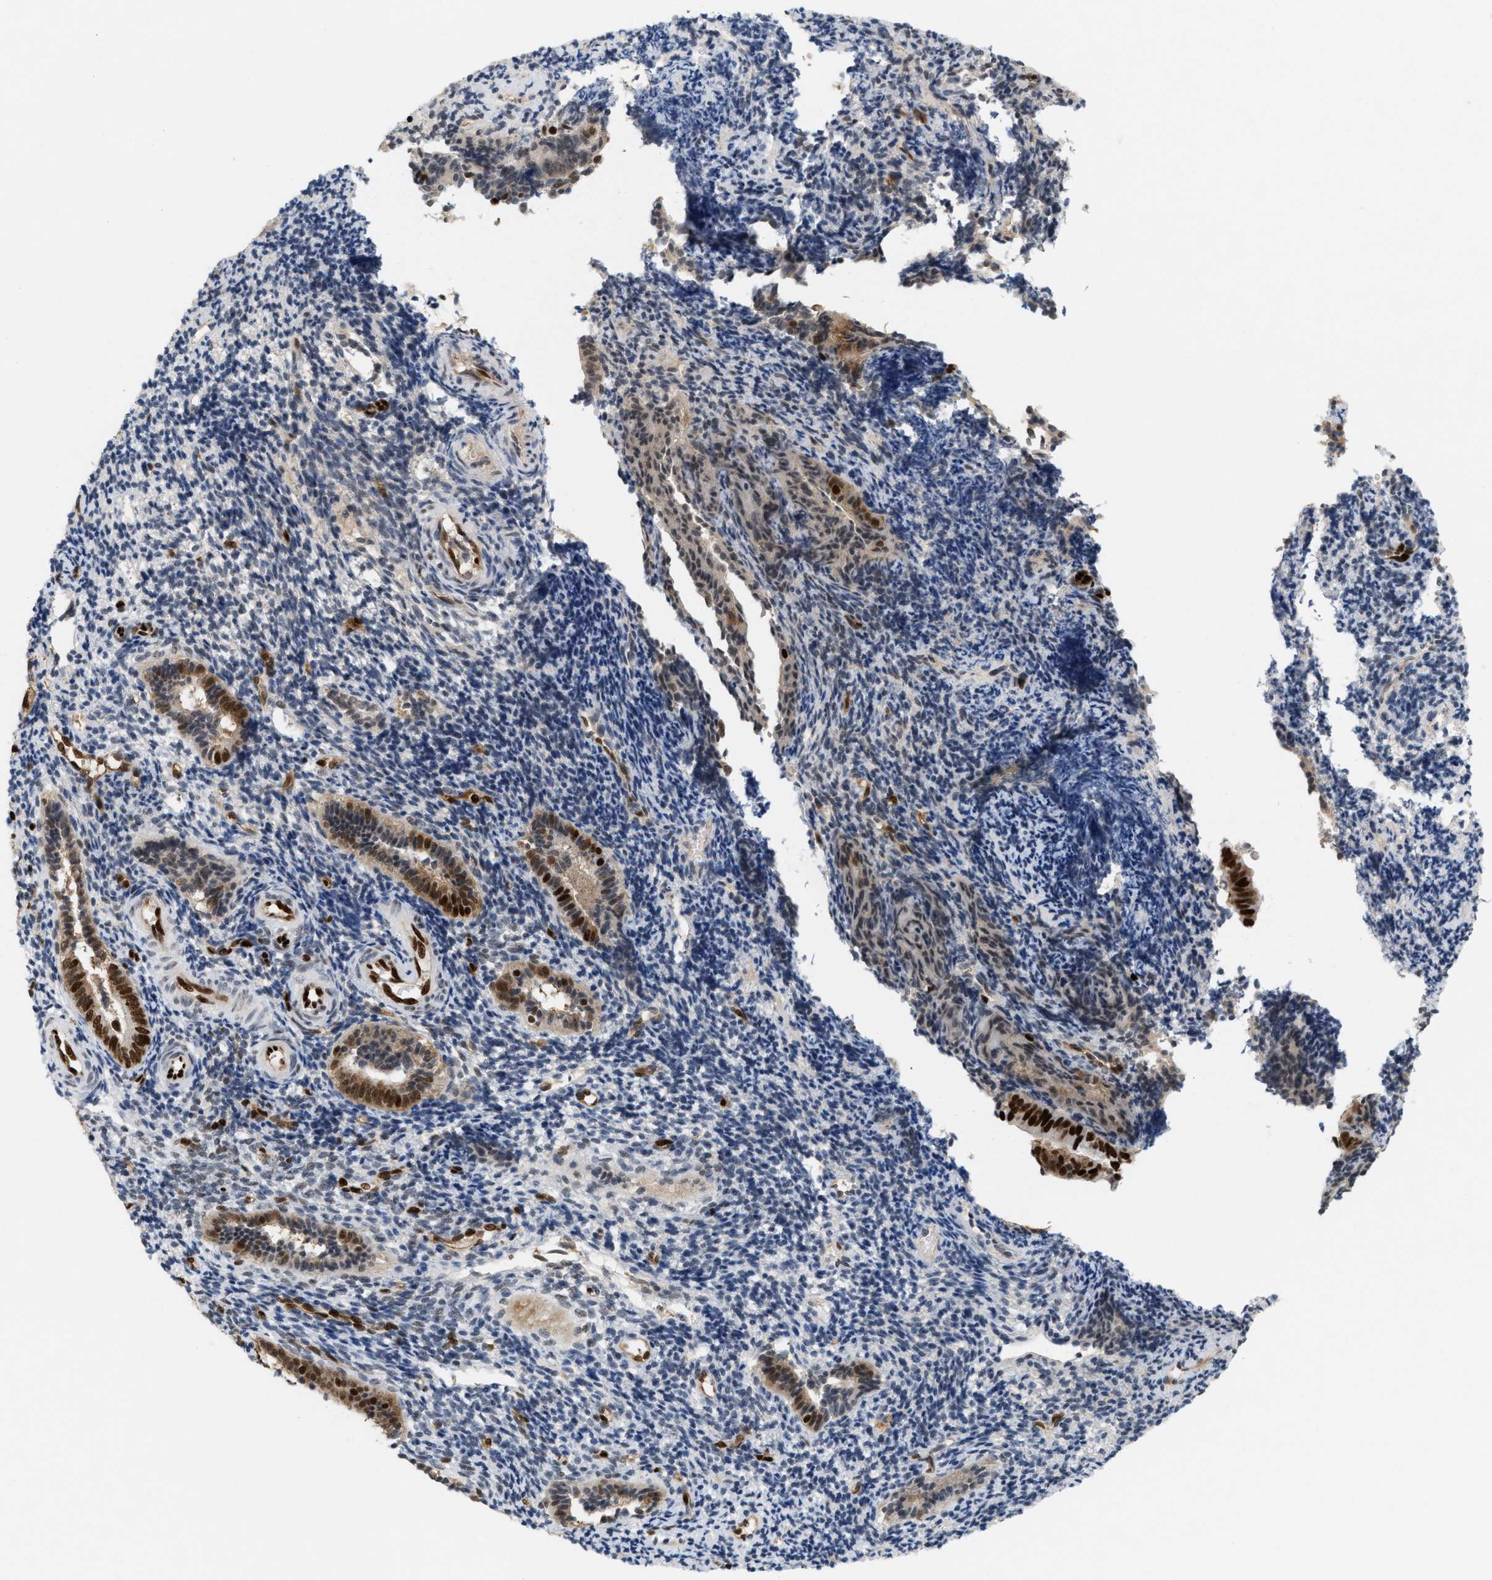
{"staining": {"intensity": "strong", "quantity": "<25%", "location": "nuclear"}, "tissue": "endometrium", "cell_type": "Cells in endometrial stroma", "image_type": "normal", "snomed": [{"axis": "morphology", "description": "Normal tissue, NOS"}, {"axis": "topography", "description": "Uterus"}, {"axis": "topography", "description": "Endometrium"}], "caption": "Immunohistochemical staining of unremarkable endometrium shows strong nuclear protein expression in about <25% of cells in endometrial stroma.", "gene": "C17orf49", "patient": {"sex": "female", "age": 33}}